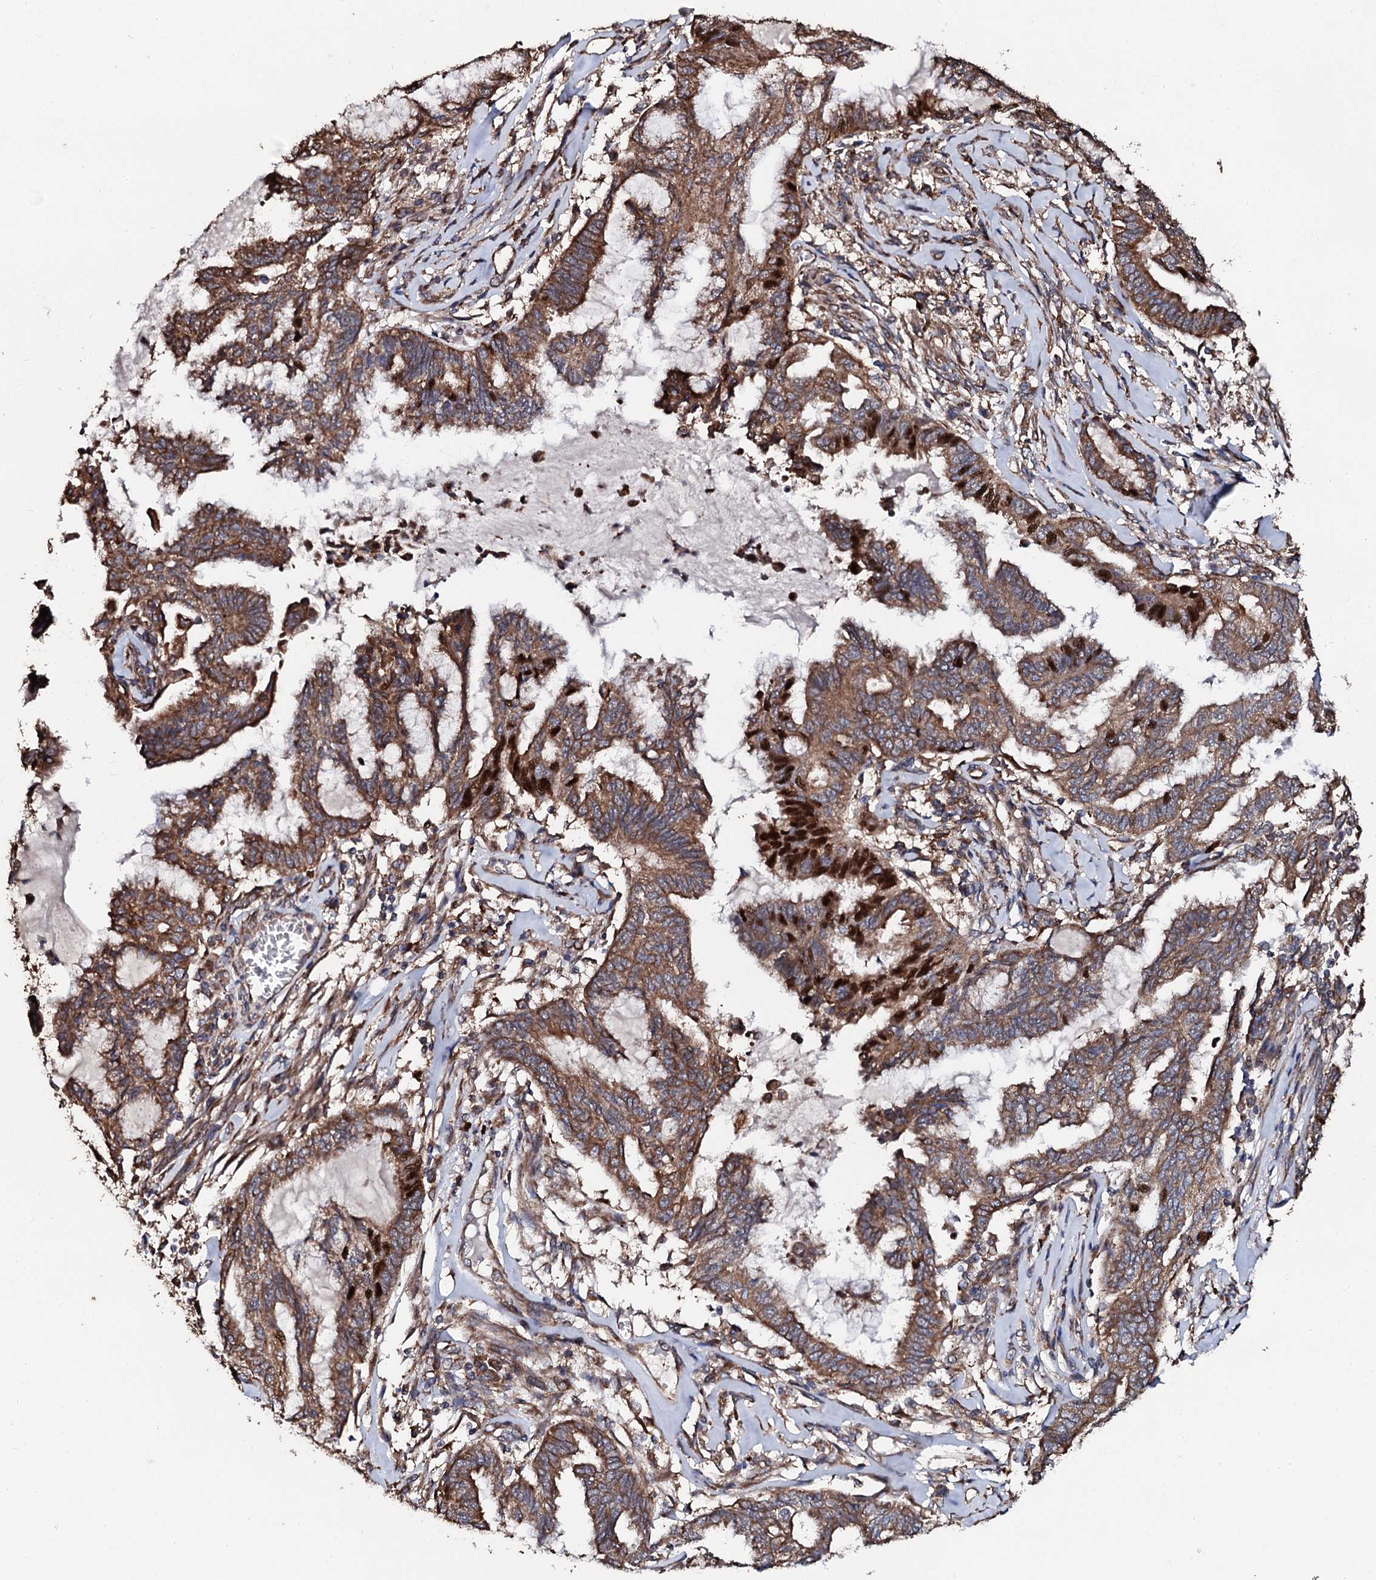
{"staining": {"intensity": "moderate", "quantity": ">75%", "location": "cytoplasmic/membranous"}, "tissue": "endometrial cancer", "cell_type": "Tumor cells", "image_type": "cancer", "snomed": [{"axis": "morphology", "description": "Adenocarcinoma, NOS"}, {"axis": "topography", "description": "Endometrium"}], "caption": "Endometrial cancer (adenocarcinoma) stained for a protein (brown) reveals moderate cytoplasmic/membranous positive positivity in approximately >75% of tumor cells.", "gene": "CKAP5", "patient": {"sex": "female", "age": 86}}